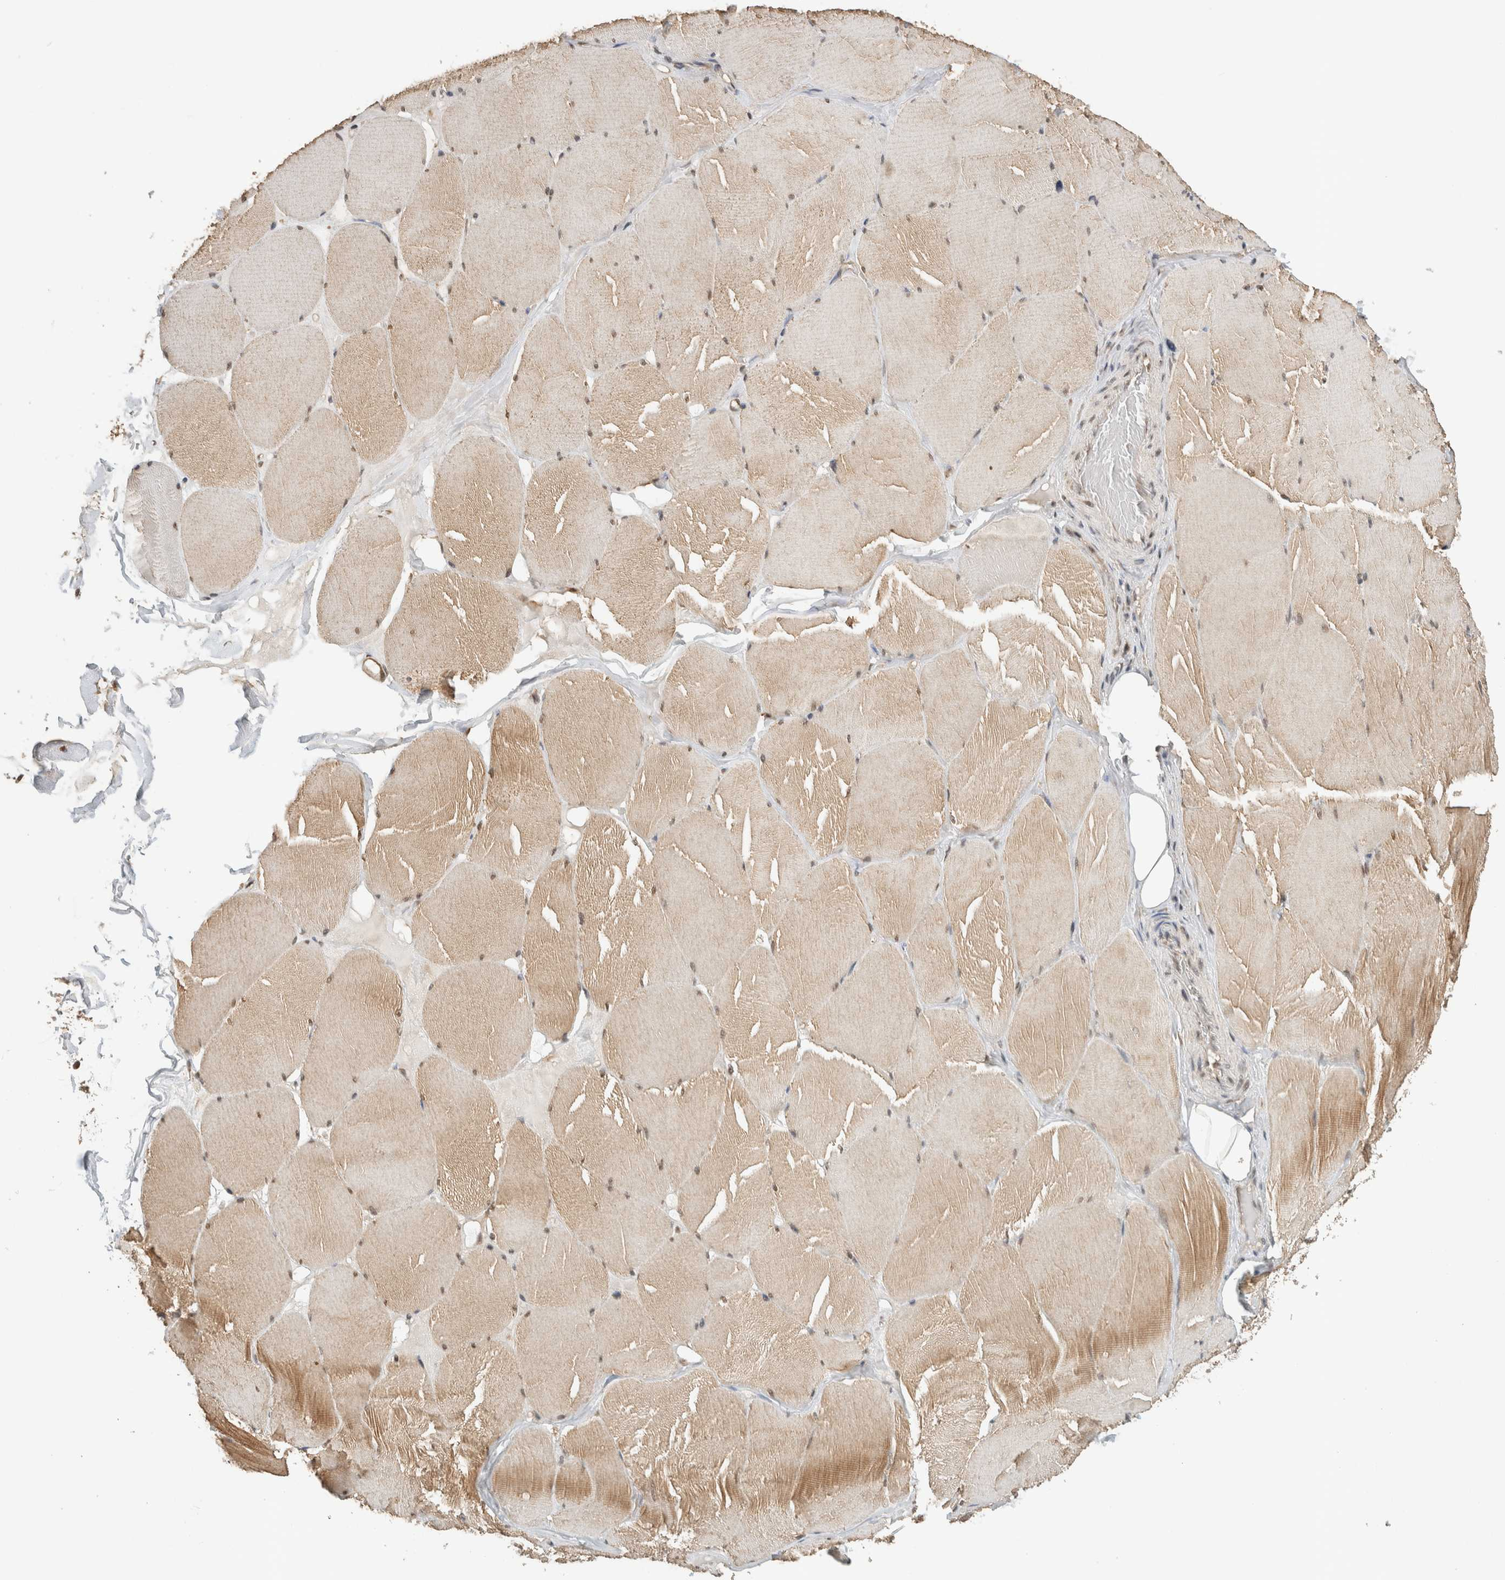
{"staining": {"intensity": "weak", "quantity": "25%-75%", "location": "cytoplasmic/membranous,nuclear"}, "tissue": "skeletal muscle", "cell_type": "Myocytes", "image_type": "normal", "snomed": [{"axis": "morphology", "description": "Normal tissue, NOS"}, {"axis": "topography", "description": "Skin"}, {"axis": "topography", "description": "Skeletal muscle"}], "caption": "The photomicrograph exhibits a brown stain indicating the presence of a protein in the cytoplasmic/membranous,nuclear of myocytes in skeletal muscle.", "gene": "C1orf21", "patient": {"sex": "male", "age": 83}}